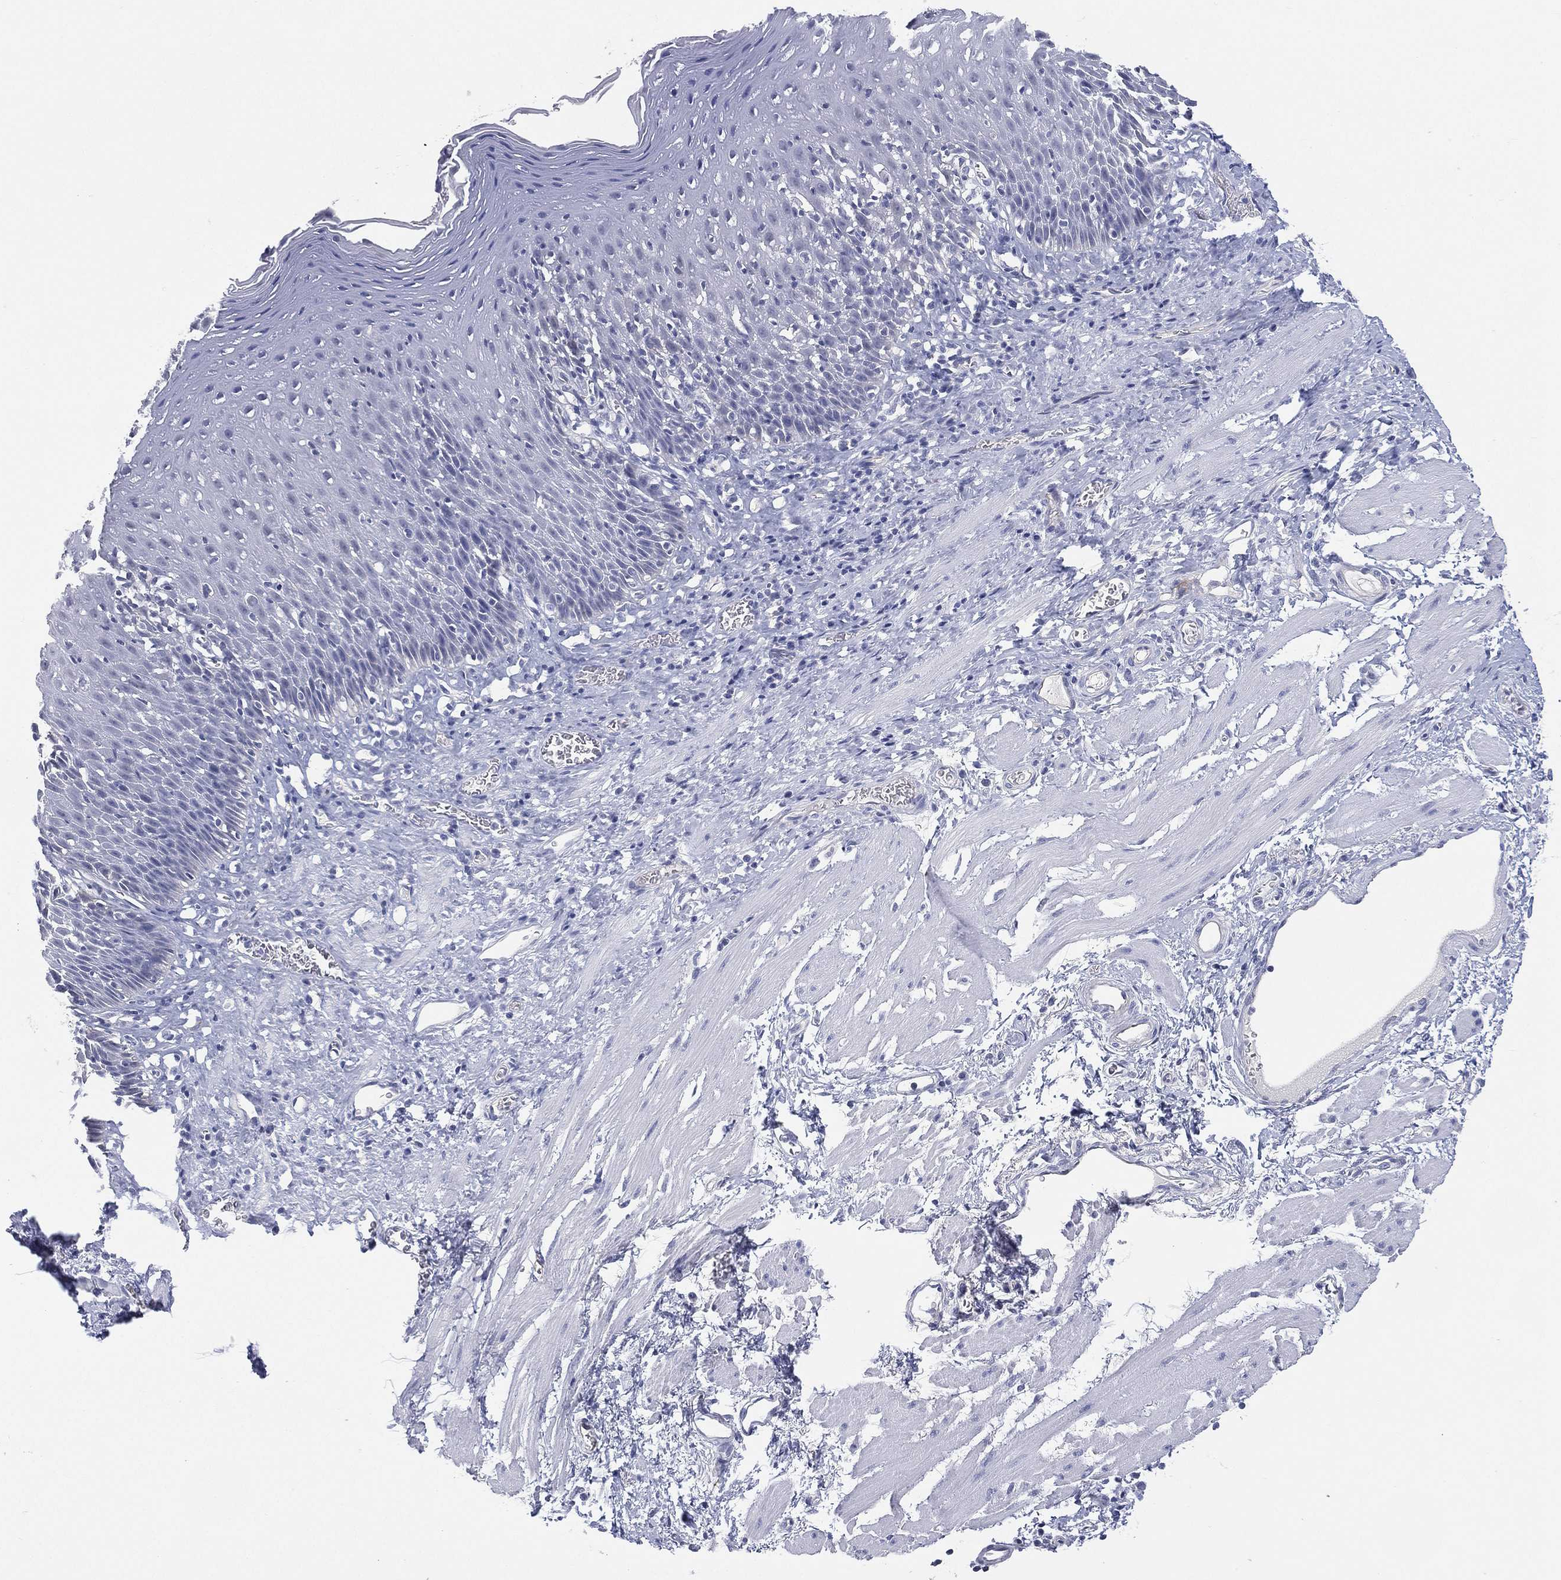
{"staining": {"intensity": "negative", "quantity": "none", "location": "none"}, "tissue": "esophagus", "cell_type": "Squamous epithelial cells", "image_type": "normal", "snomed": [{"axis": "morphology", "description": "Normal tissue, NOS"}, {"axis": "morphology", "description": "Adenocarcinoma, NOS"}, {"axis": "topography", "description": "Esophagus"}, {"axis": "topography", "description": "Stomach, upper"}], "caption": "A high-resolution histopathology image shows immunohistochemistry (IHC) staining of benign esophagus, which displays no significant expression in squamous epithelial cells. (DAB (3,3'-diaminobenzidine) IHC with hematoxylin counter stain).", "gene": "C5orf46", "patient": {"sex": "male", "age": 74}}